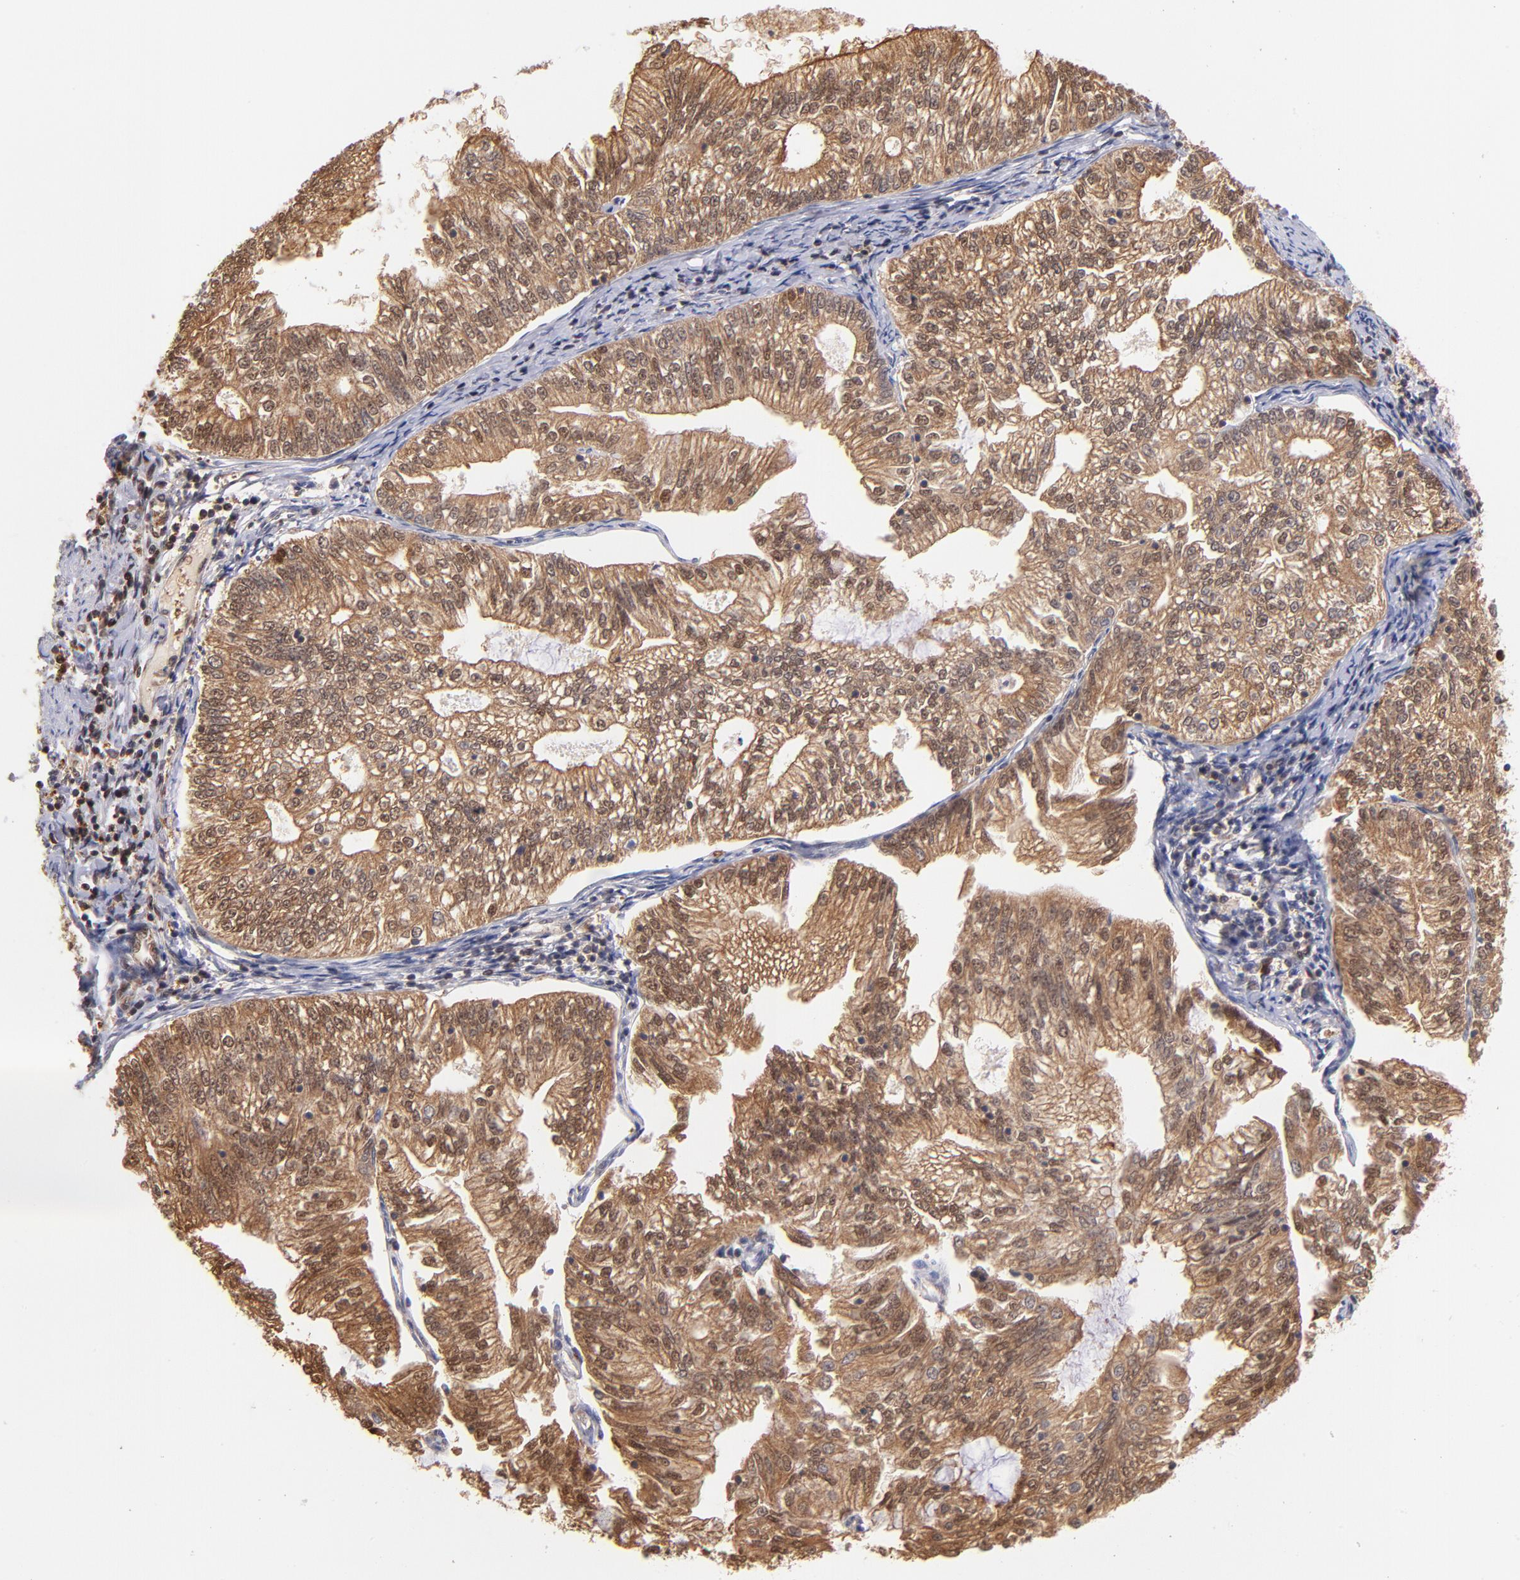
{"staining": {"intensity": "moderate", "quantity": ">75%", "location": "cytoplasmic/membranous,nuclear"}, "tissue": "endometrial cancer", "cell_type": "Tumor cells", "image_type": "cancer", "snomed": [{"axis": "morphology", "description": "Adenocarcinoma, NOS"}, {"axis": "topography", "description": "Endometrium"}], "caption": "There is medium levels of moderate cytoplasmic/membranous and nuclear staining in tumor cells of endometrial cancer, as demonstrated by immunohistochemical staining (brown color).", "gene": "YWHAB", "patient": {"sex": "female", "age": 69}}